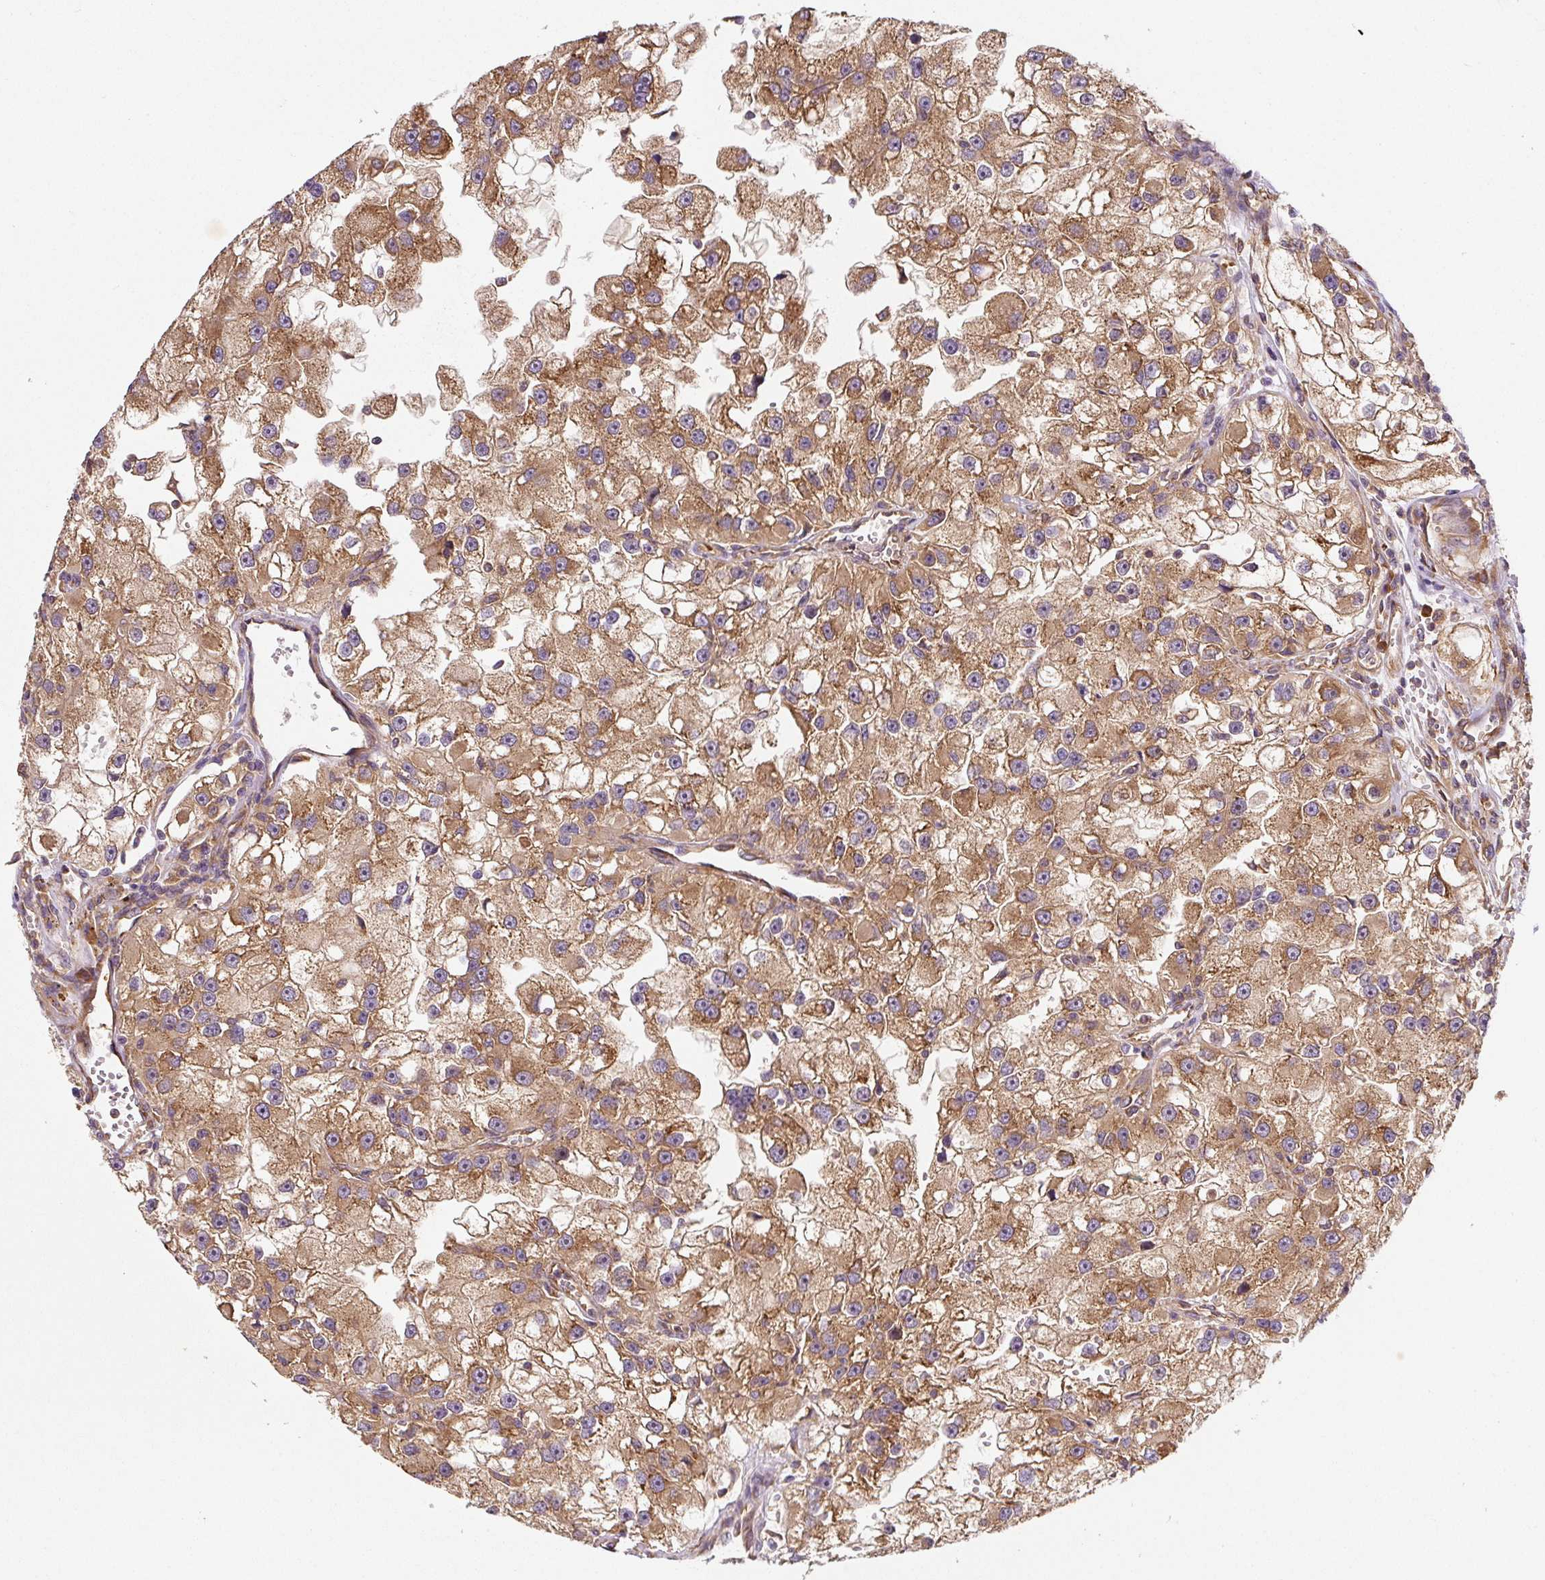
{"staining": {"intensity": "moderate", "quantity": ">75%", "location": "cytoplasmic/membranous"}, "tissue": "renal cancer", "cell_type": "Tumor cells", "image_type": "cancer", "snomed": [{"axis": "morphology", "description": "Adenocarcinoma, NOS"}, {"axis": "topography", "description": "Kidney"}], "caption": "Immunohistochemistry (IHC) (DAB (3,3'-diaminobenzidine)) staining of human adenocarcinoma (renal) shows moderate cytoplasmic/membranous protein positivity in about >75% of tumor cells.", "gene": "EIF2S2", "patient": {"sex": "male", "age": 63}}